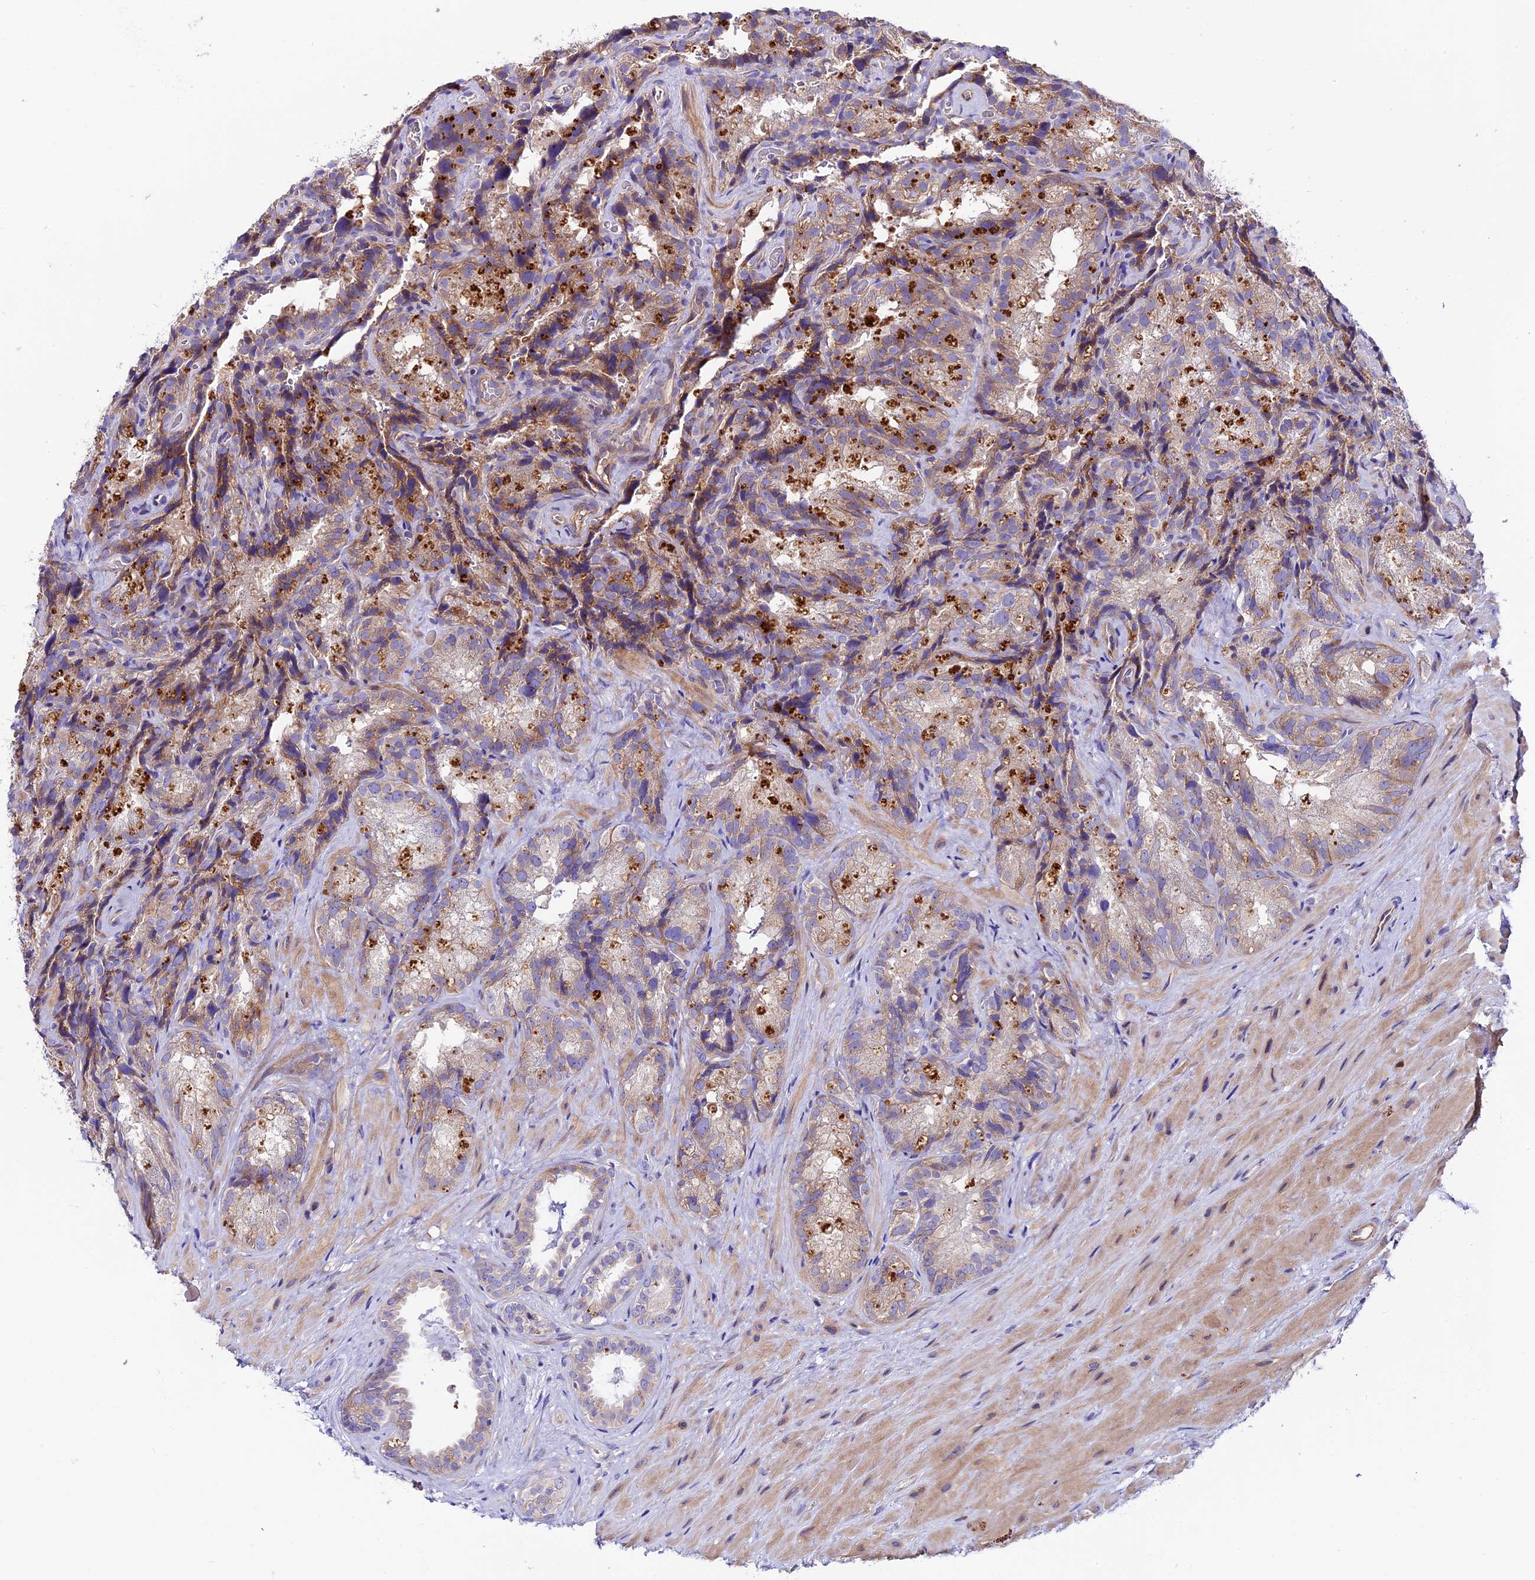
{"staining": {"intensity": "moderate", "quantity": "25%-75%", "location": "cytoplasmic/membranous"}, "tissue": "seminal vesicle", "cell_type": "Glandular cells", "image_type": "normal", "snomed": [{"axis": "morphology", "description": "Normal tissue, NOS"}, {"axis": "topography", "description": "Seminal veicle"}], "caption": "Brown immunohistochemical staining in unremarkable human seminal vesicle shows moderate cytoplasmic/membranous expression in about 25%-75% of glandular cells.", "gene": "PIGU", "patient": {"sex": "male", "age": 58}}